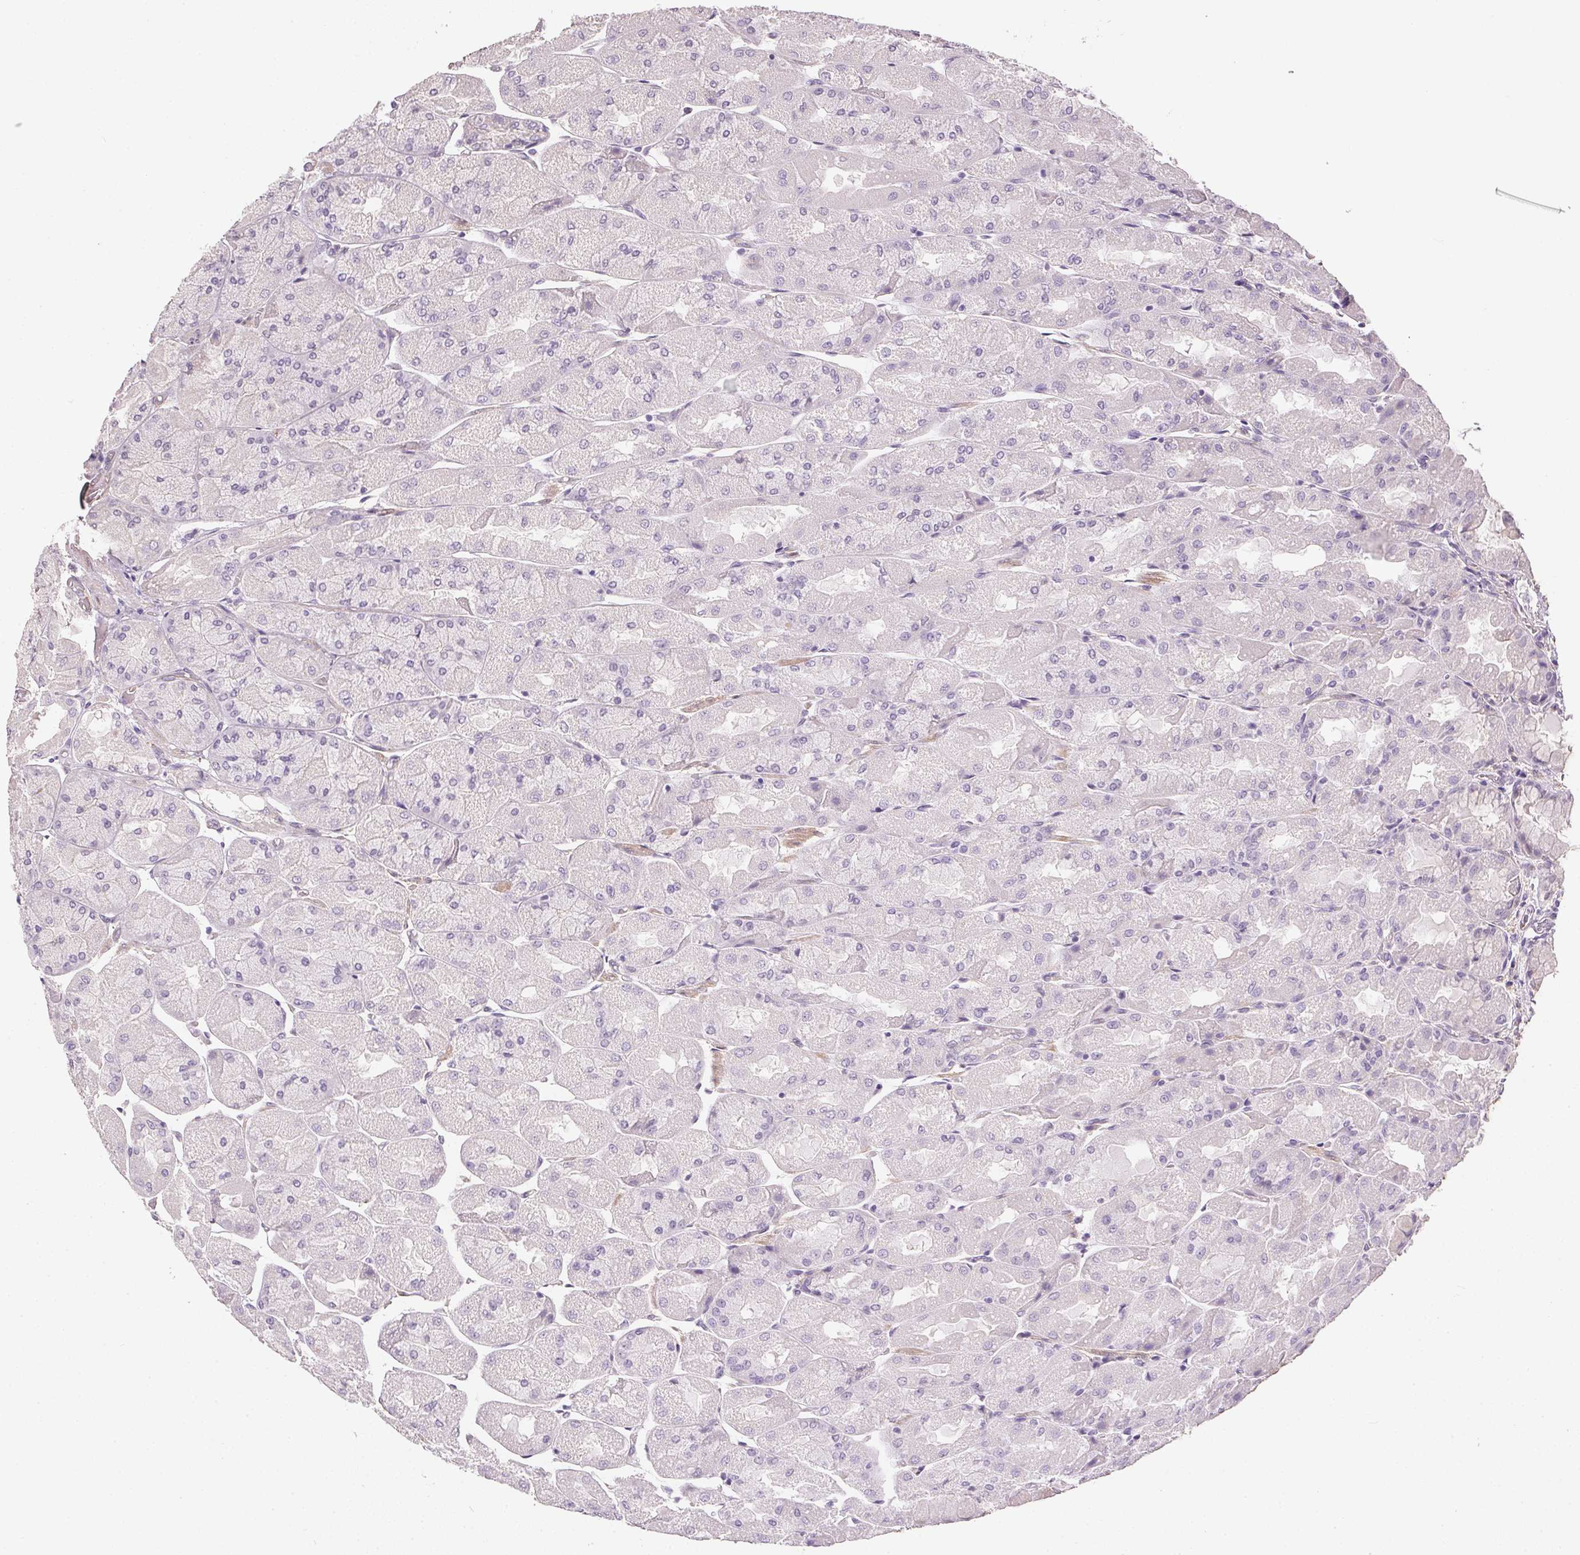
{"staining": {"intensity": "negative", "quantity": "none", "location": "none"}, "tissue": "stomach", "cell_type": "Glandular cells", "image_type": "normal", "snomed": [{"axis": "morphology", "description": "Normal tissue, NOS"}, {"axis": "topography", "description": "Stomach"}], "caption": "Normal stomach was stained to show a protein in brown. There is no significant expression in glandular cells. The staining is performed using DAB (3,3'-diaminobenzidine) brown chromogen with nuclei counter-stained in using hematoxylin.", "gene": "PRL", "patient": {"sex": "female", "age": 61}}